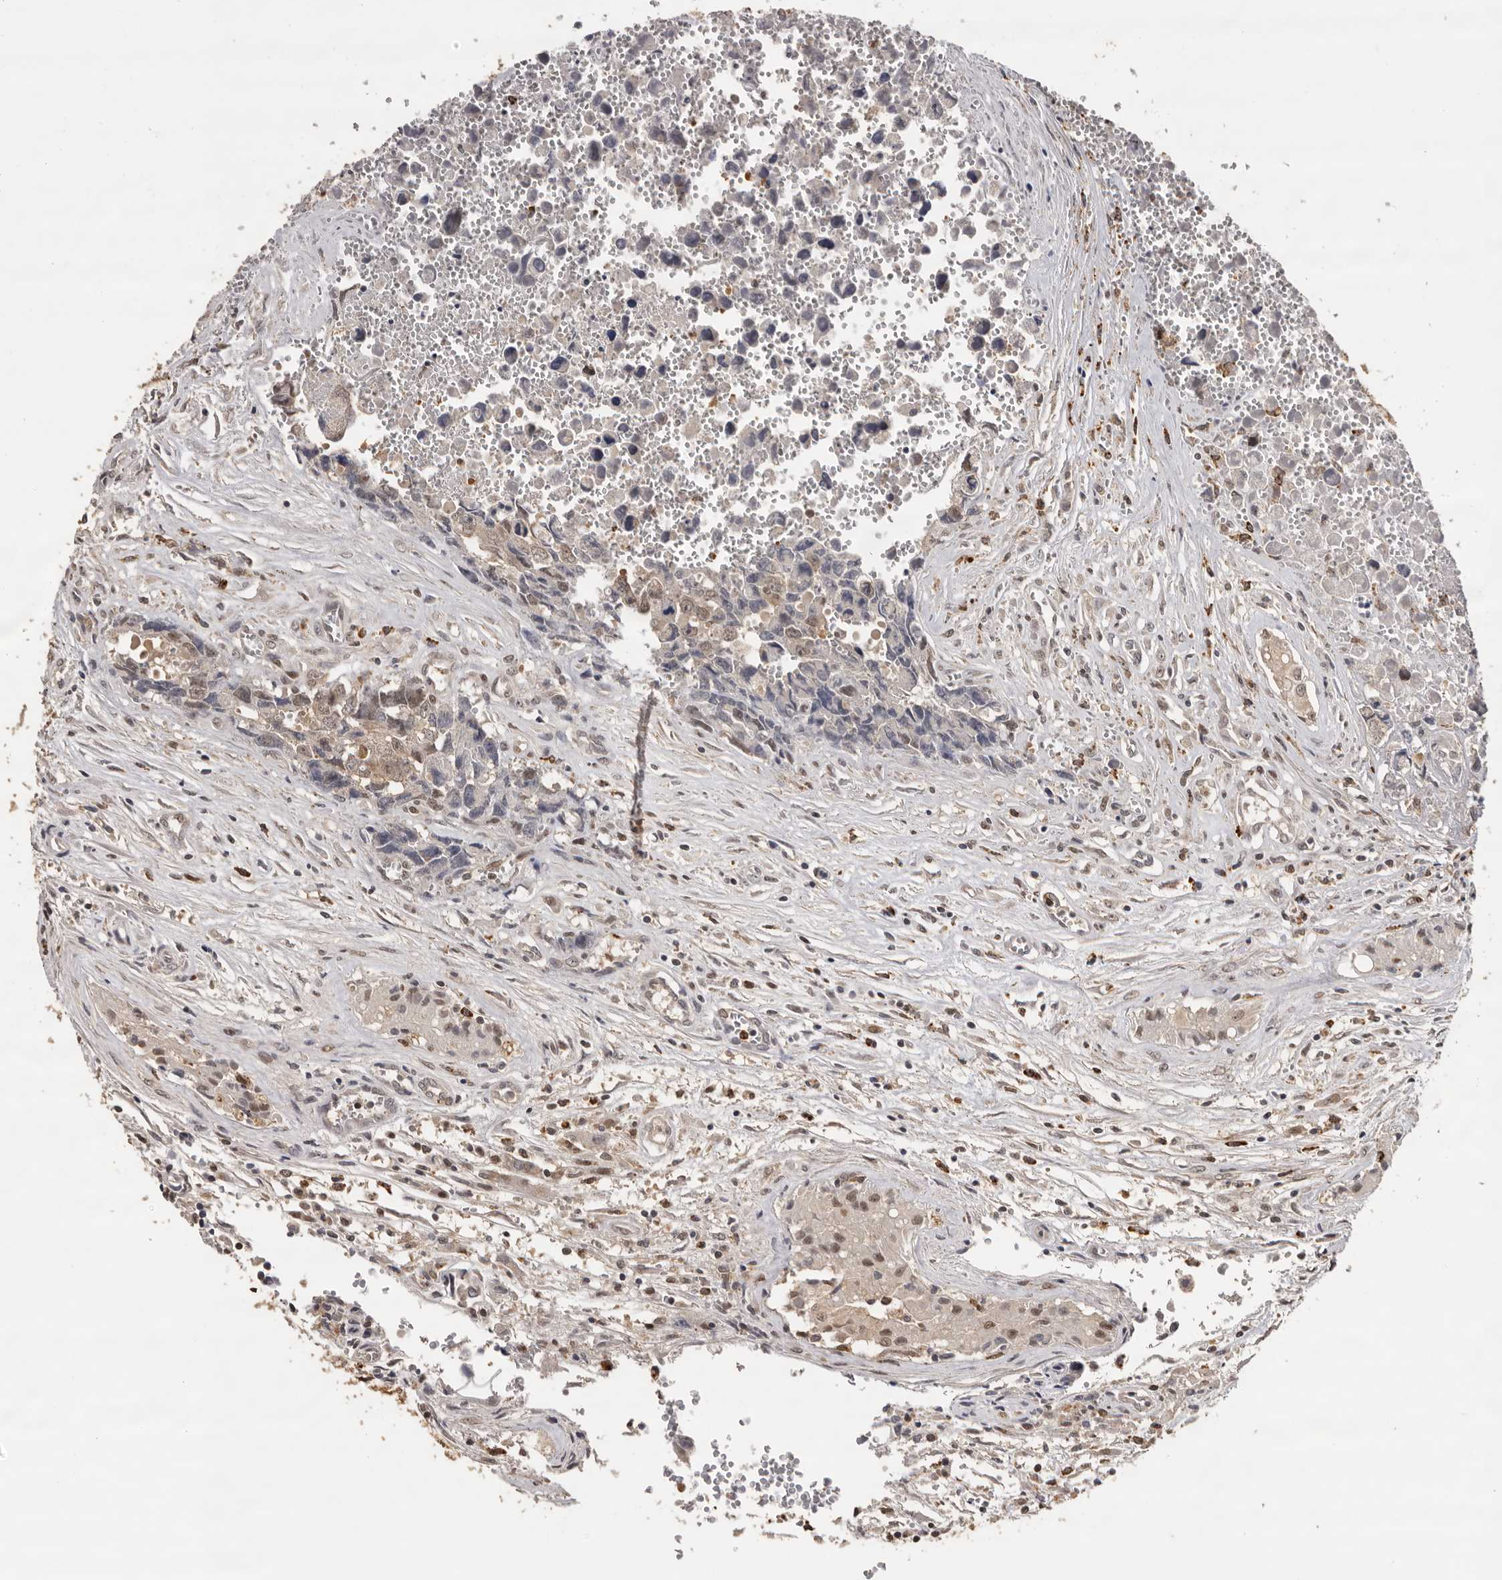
{"staining": {"intensity": "weak", "quantity": "<25%", "location": "nuclear"}, "tissue": "testis cancer", "cell_type": "Tumor cells", "image_type": "cancer", "snomed": [{"axis": "morphology", "description": "Carcinoma, Embryonal, NOS"}, {"axis": "topography", "description": "Testis"}], "caption": "This is a photomicrograph of IHC staining of embryonal carcinoma (testis), which shows no staining in tumor cells.", "gene": "KIF2B", "patient": {"sex": "male", "age": 31}}